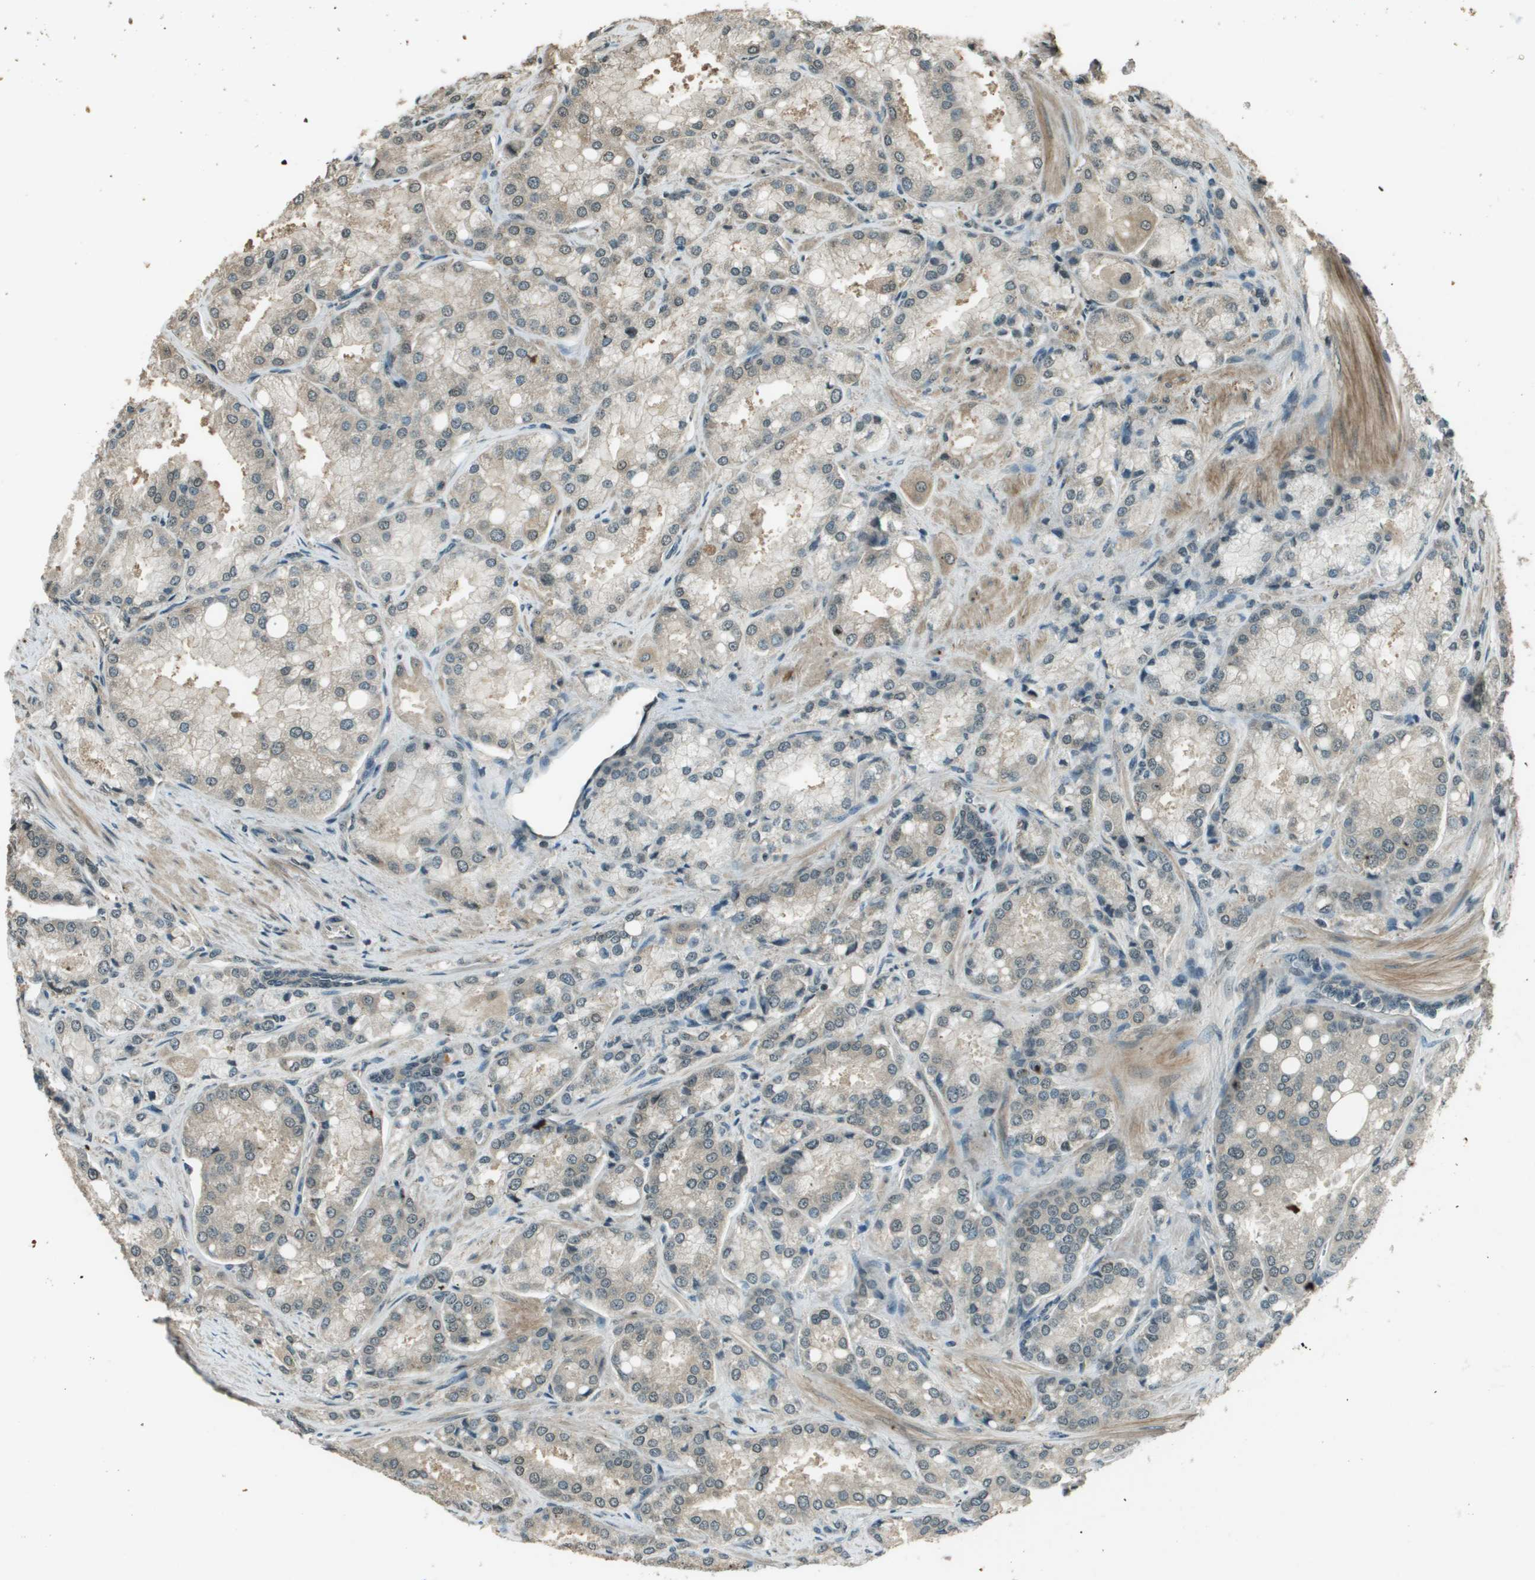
{"staining": {"intensity": "weak", "quantity": "25%-75%", "location": "cytoplasmic/membranous"}, "tissue": "prostate cancer", "cell_type": "Tumor cells", "image_type": "cancer", "snomed": [{"axis": "morphology", "description": "Adenocarcinoma, High grade"}, {"axis": "topography", "description": "Prostate"}], "caption": "Prostate high-grade adenocarcinoma stained with a protein marker reveals weak staining in tumor cells.", "gene": "SDC3", "patient": {"sex": "male", "age": 50}}